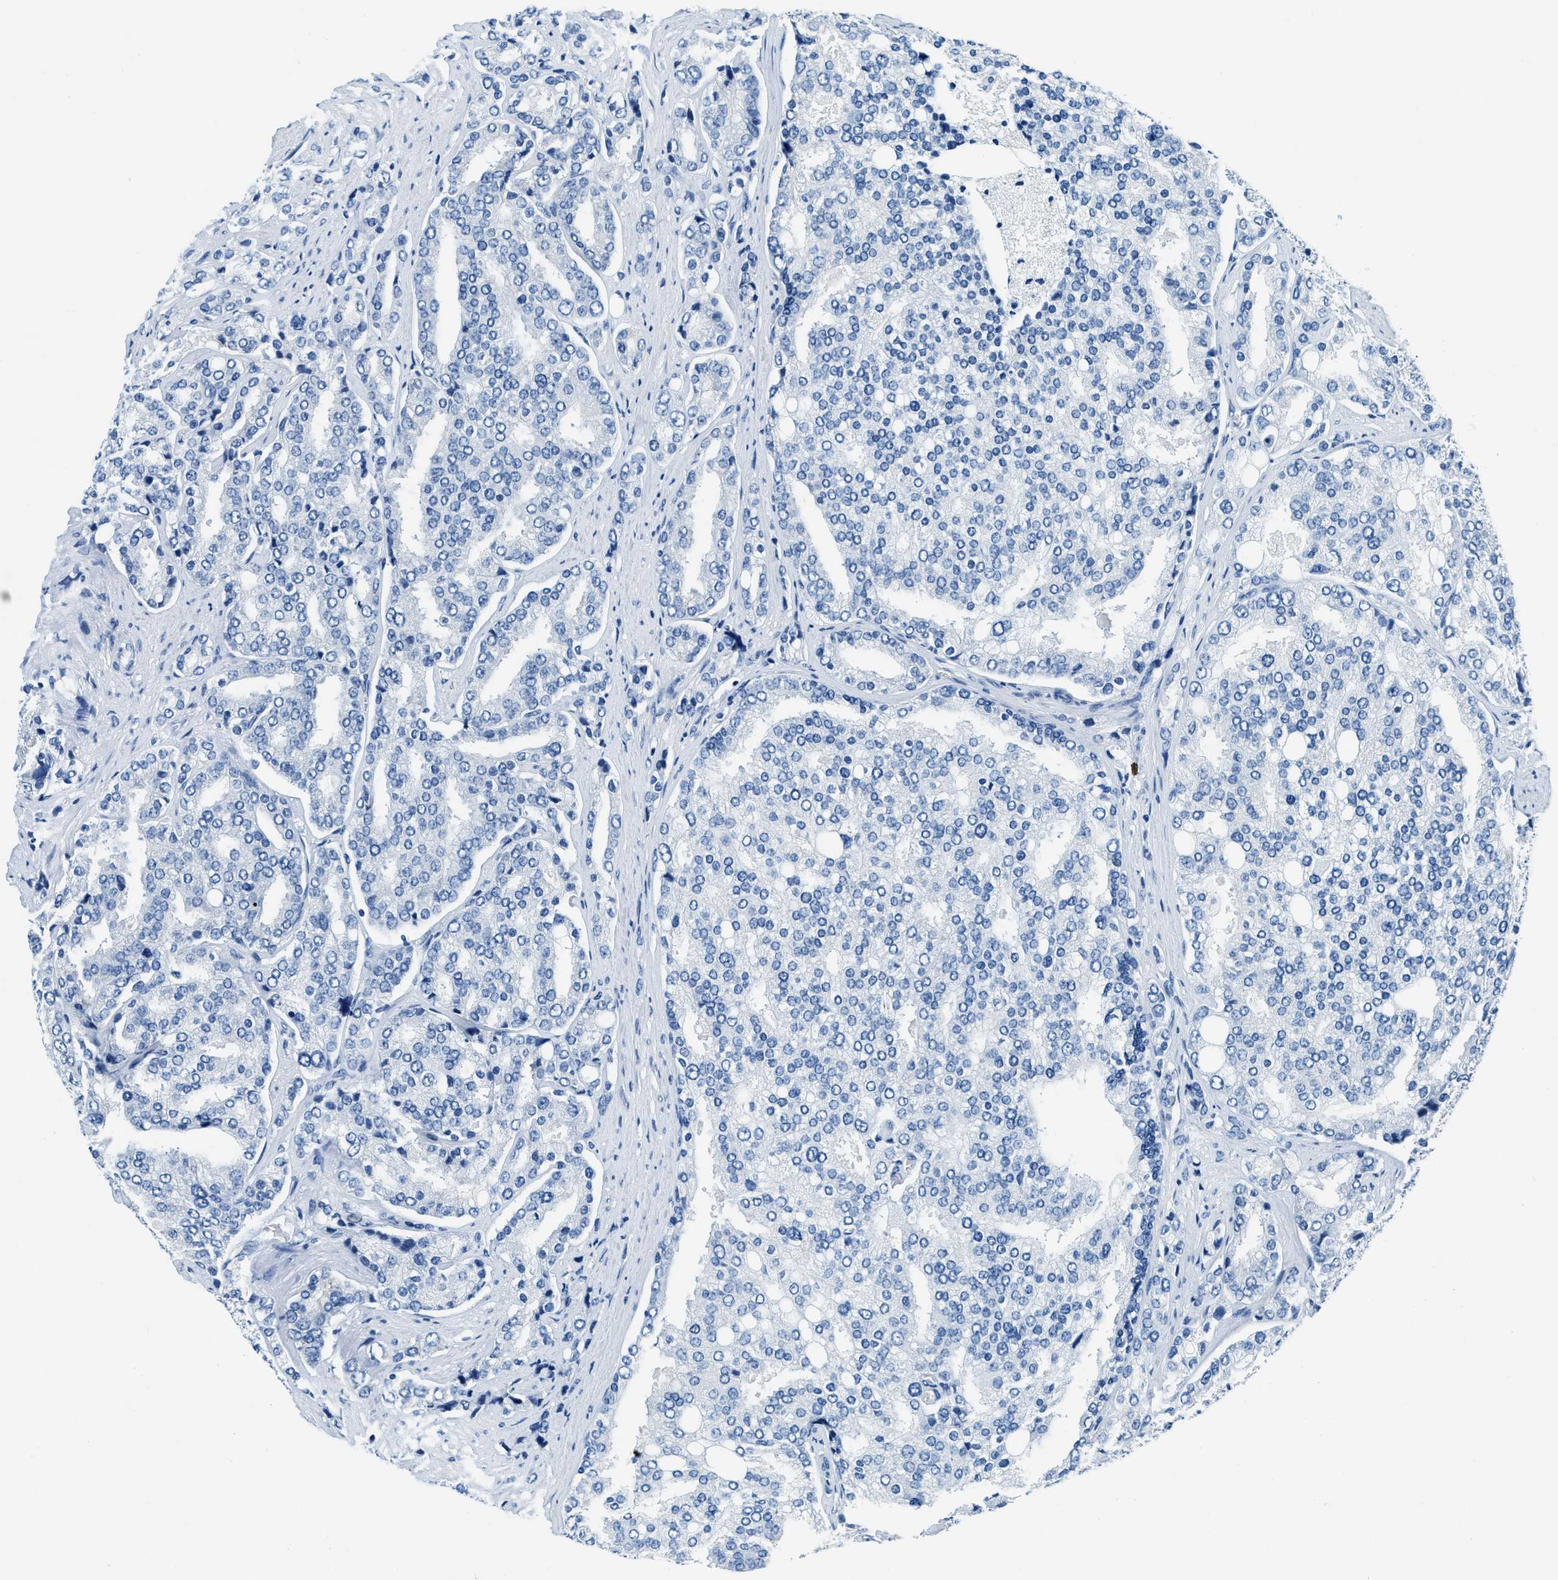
{"staining": {"intensity": "negative", "quantity": "none", "location": "none"}, "tissue": "prostate cancer", "cell_type": "Tumor cells", "image_type": "cancer", "snomed": [{"axis": "morphology", "description": "Adenocarcinoma, High grade"}, {"axis": "topography", "description": "Prostate"}], "caption": "This is an immunohistochemistry histopathology image of human prostate cancer. There is no expression in tumor cells.", "gene": "UBAC2", "patient": {"sex": "male", "age": 50}}